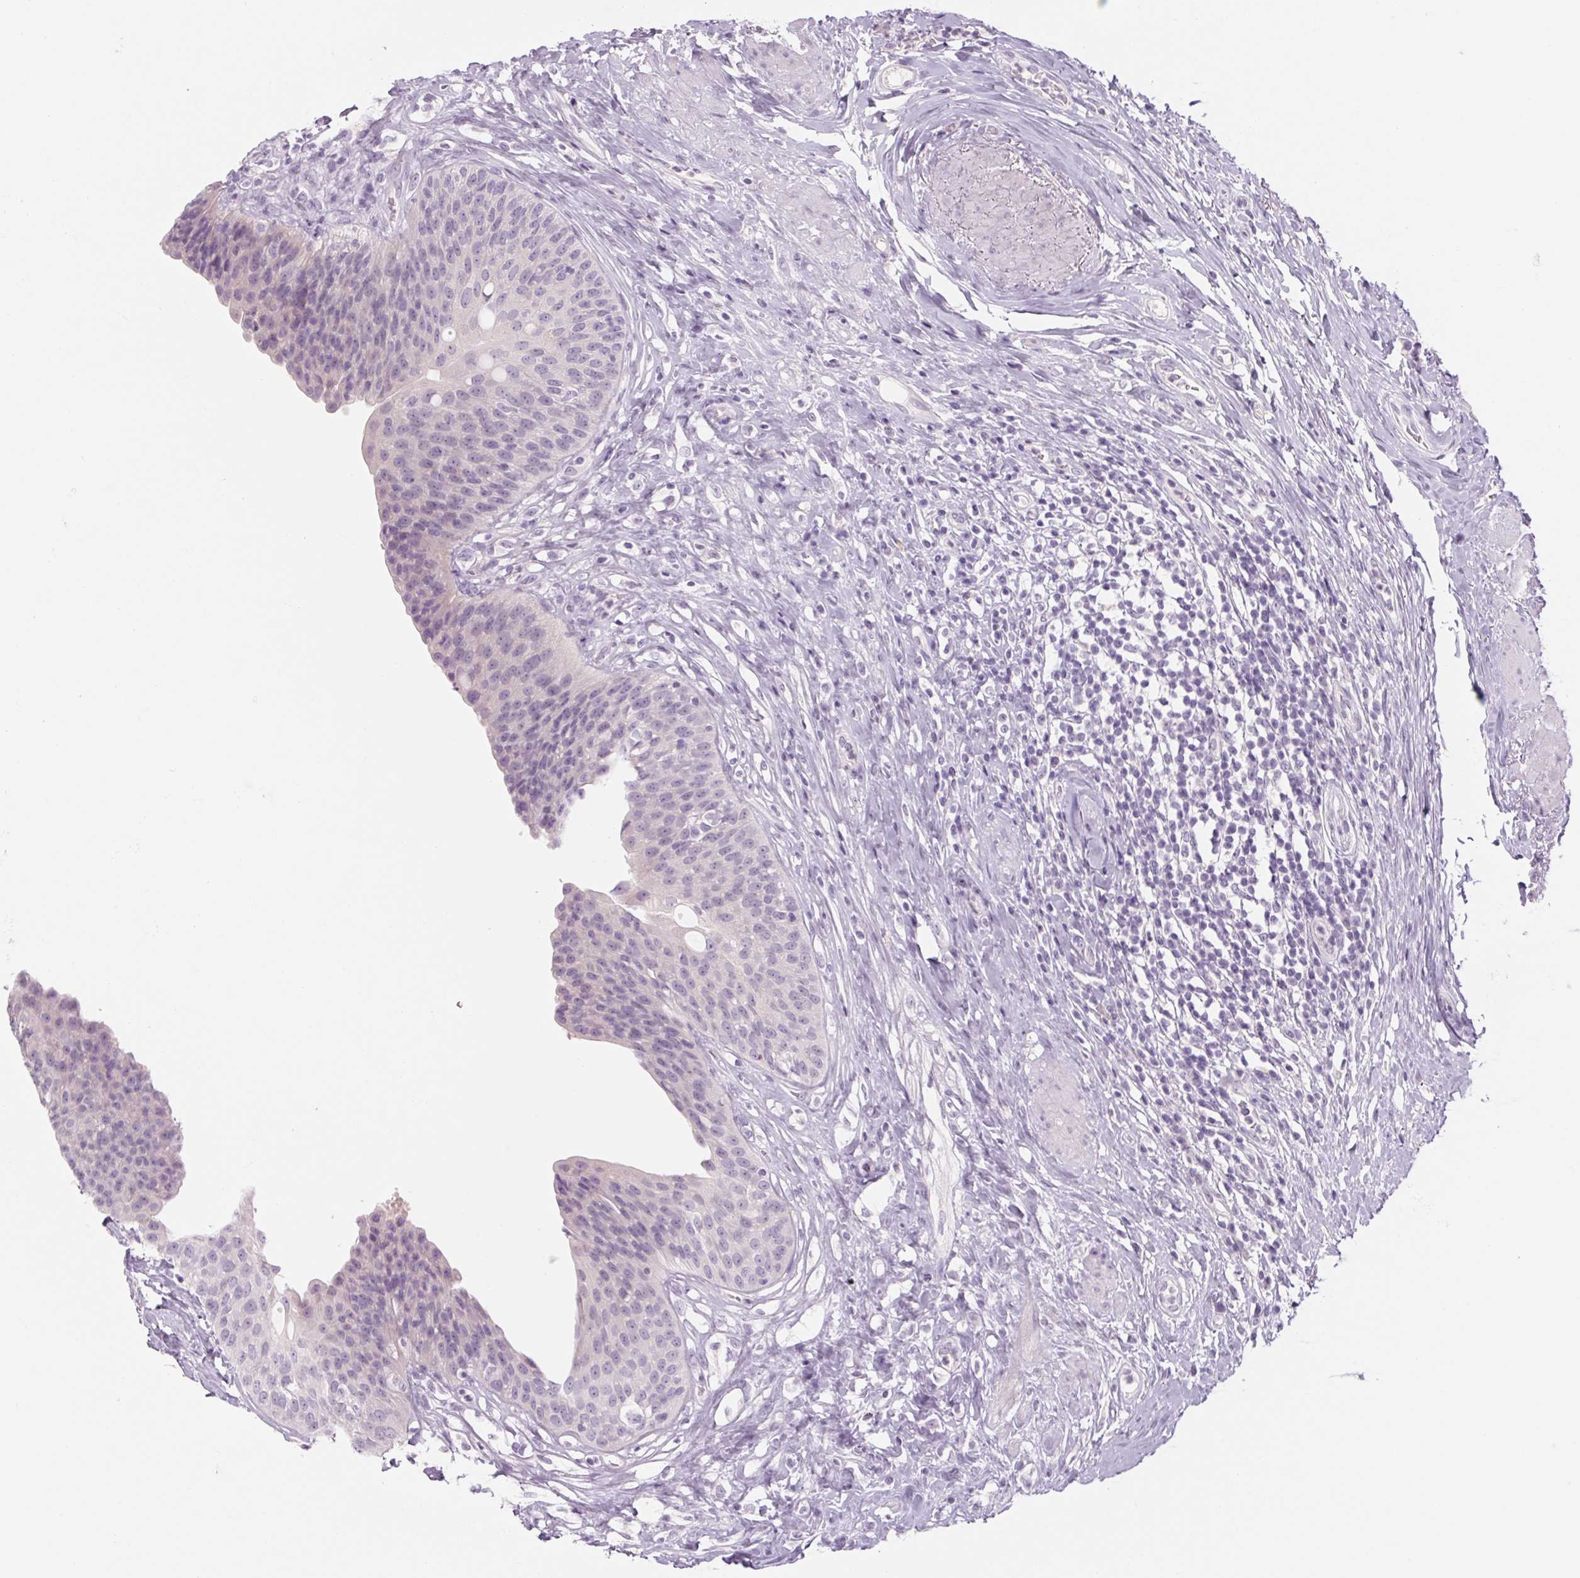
{"staining": {"intensity": "negative", "quantity": "none", "location": "none"}, "tissue": "urinary bladder", "cell_type": "Urothelial cells", "image_type": "normal", "snomed": [{"axis": "morphology", "description": "Normal tissue, NOS"}, {"axis": "topography", "description": "Urinary bladder"}], "caption": "Protein analysis of benign urinary bladder displays no significant expression in urothelial cells. The staining is performed using DAB brown chromogen with nuclei counter-stained in using hematoxylin.", "gene": "RPTN", "patient": {"sex": "female", "age": 56}}